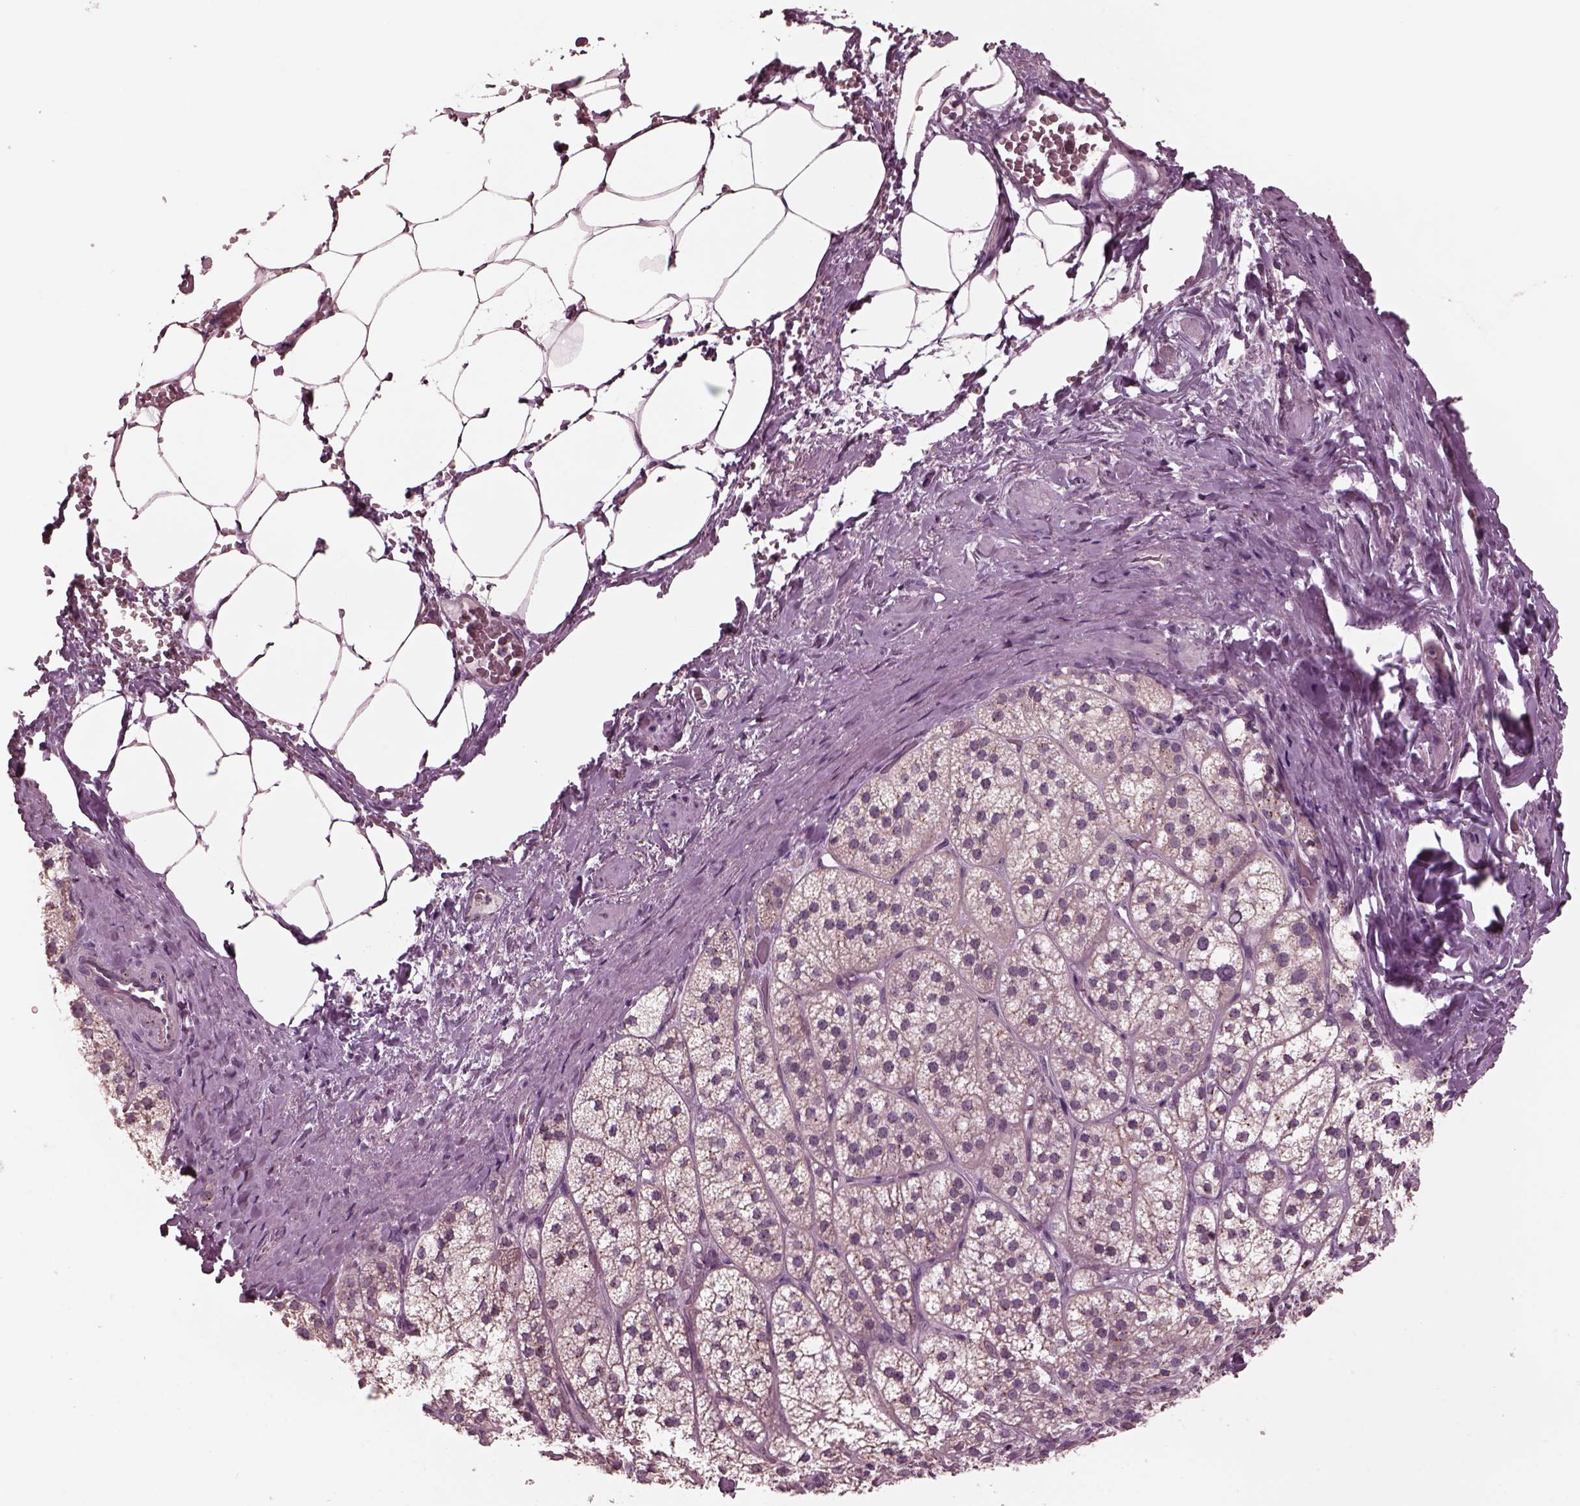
{"staining": {"intensity": "weak", "quantity": "<25%", "location": "cytoplasmic/membranous"}, "tissue": "adrenal gland", "cell_type": "Glandular cells", "image_type": "normal", "snomed": [{"axis": "morphology", "description": "Normal tissue, NOS"}, {"axis": "topography", "description": "Adrenal gland"}], "caption": "The image shows no significant staining in glandular cells of adrenal gland. (DAB (3,3'-diaminobenzidine) immunohistochemistry (IHC) with hematoxylin counter stain).", "gene": "SAXO1", "patient": {"sex": "female", "age": 60}}